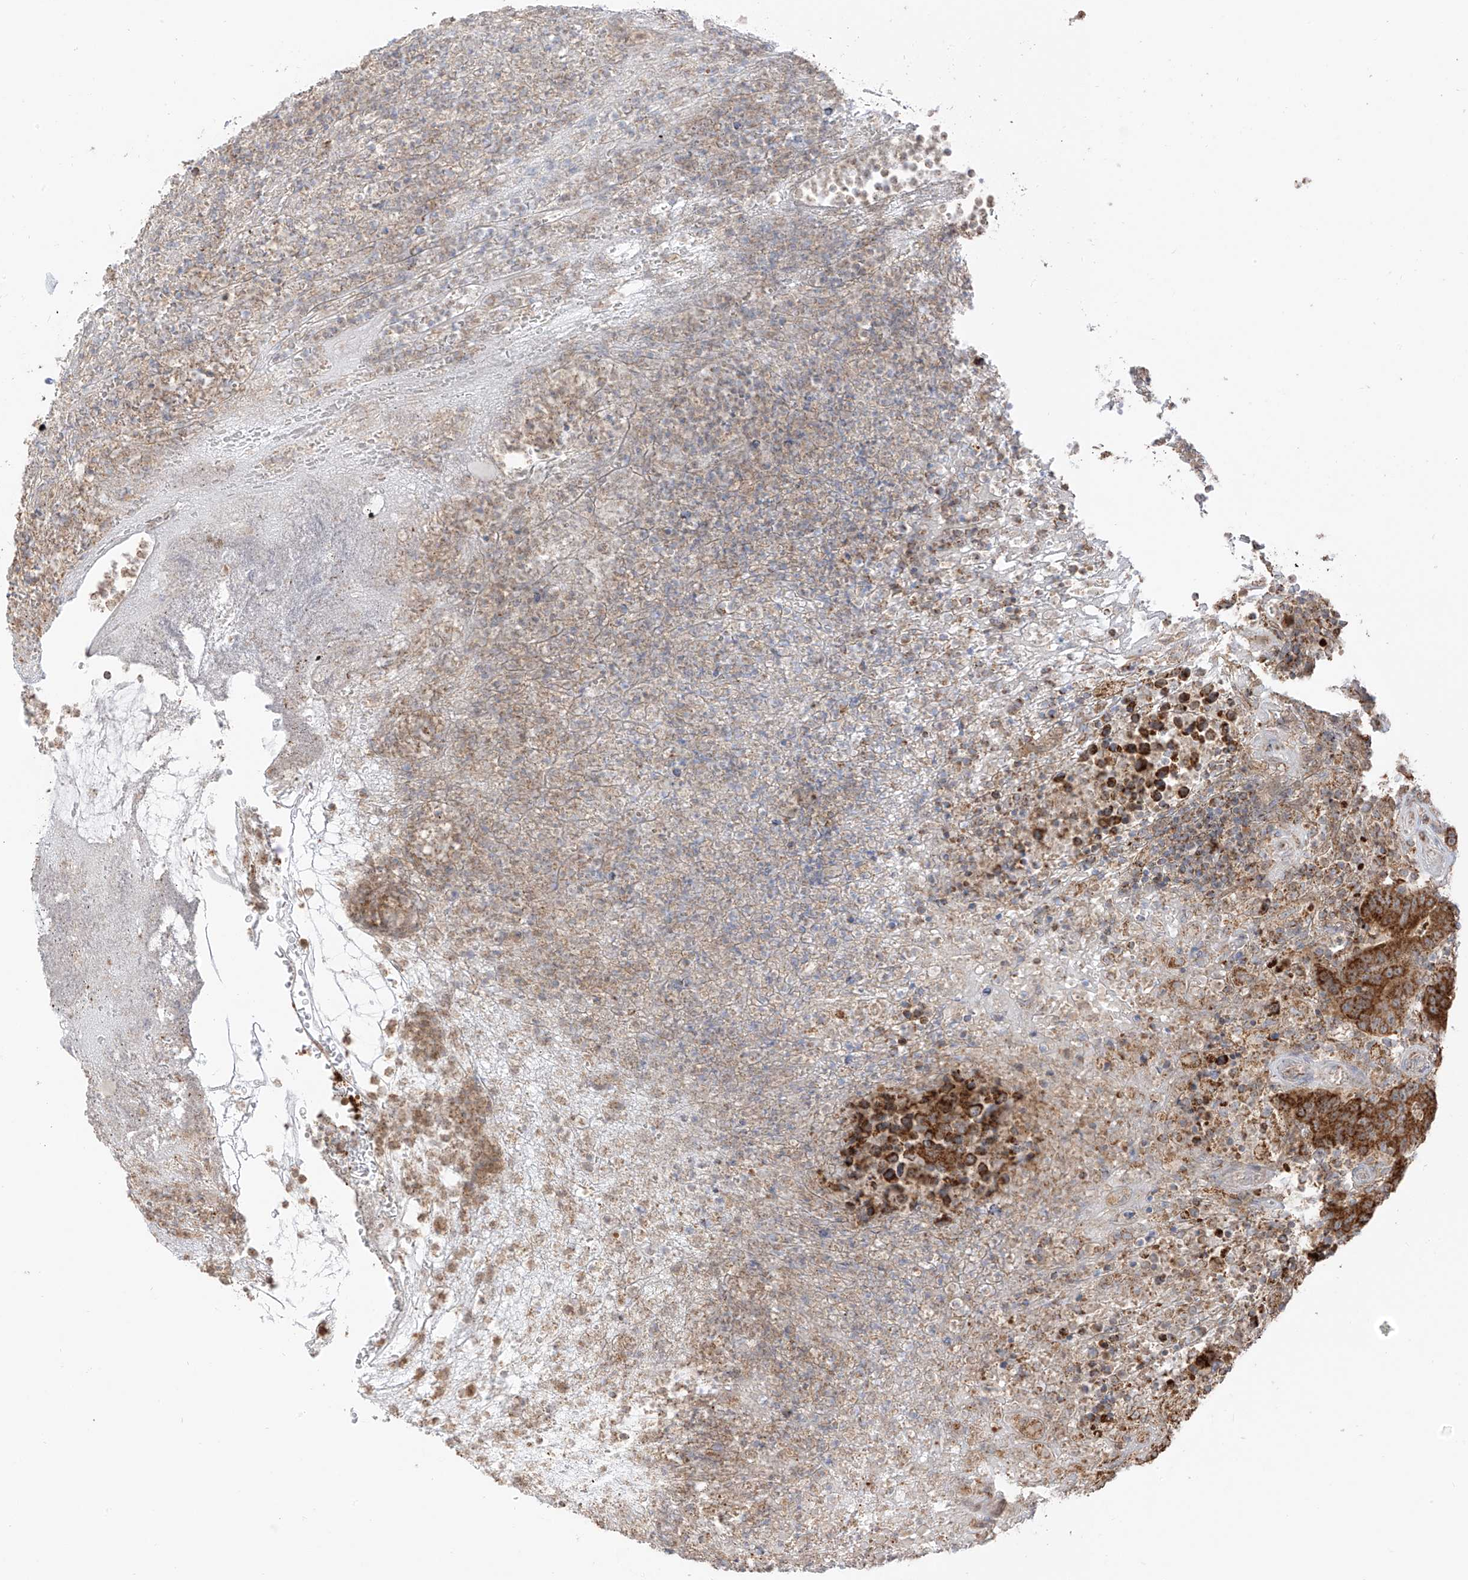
{"staining": {"intensity": "strong", "quantity": ">75%", "location": "cytoplasmic/membranous"}, "tissue": "colorectal cancer", "cell_type": "Tumor cells", "image_type": "cancer", "snomed": [{"axis": "morphology", "description": "Normal tissue, NOS"}, {"axis": "morphology", "description": "Adenocarcinoma, NOS"}, {"axis": "topography", "description": "Colon"}], "caption": "A histopathology image of colorectal cancer stained for a protein demonstrates strong cytoplasmic/membranous brown staining in tumor cells.", "gene": "ETHE1", "patient": {"sex": "female", "age": 75}}